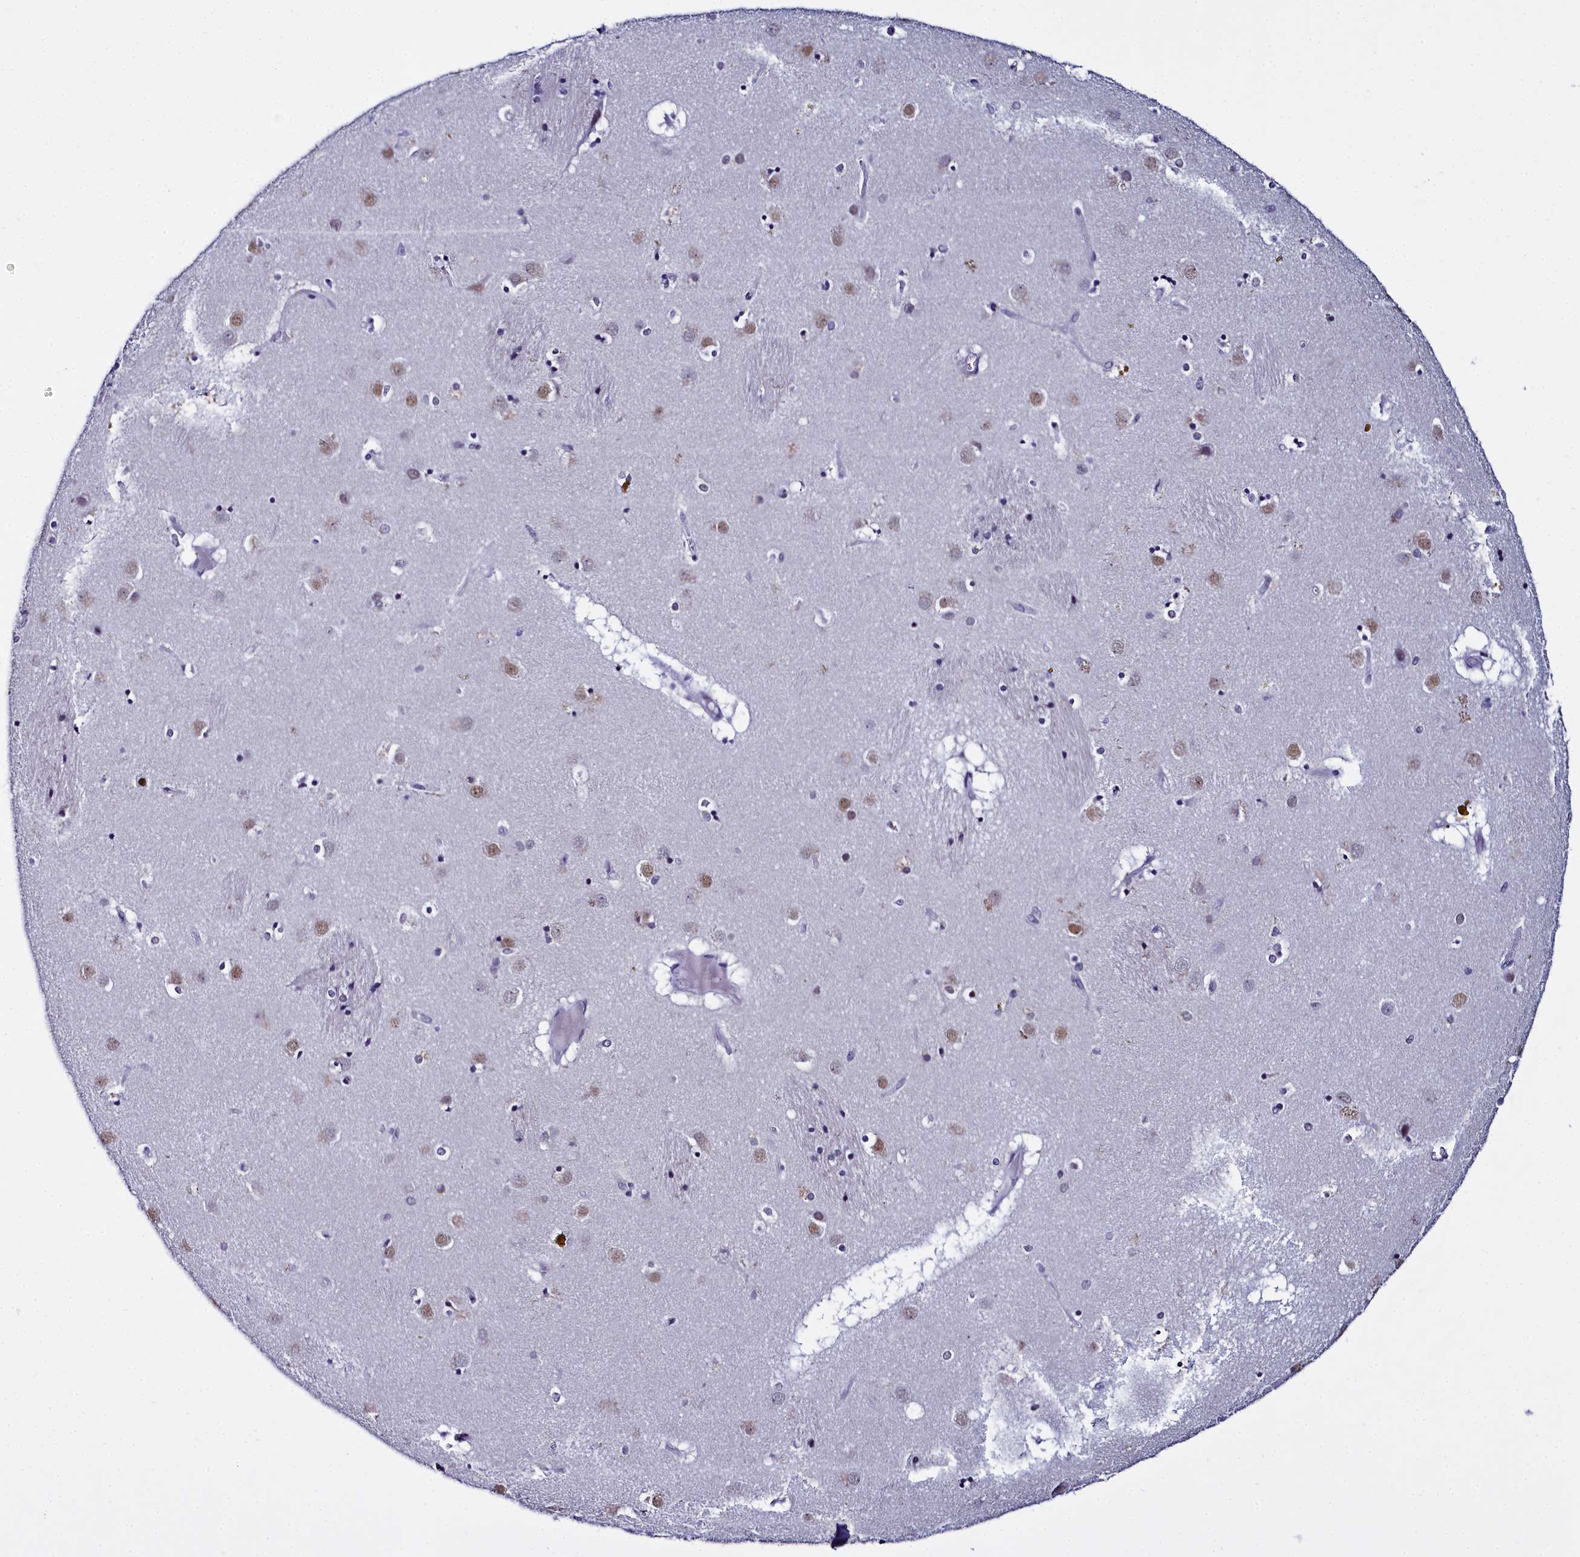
{"staining": {"intensity": "negative", "quantity": "none", "location": "none"}, "tissue": "caudate", "cell_type": "Glial cells", "image_type": "normal", "snomed": [{"axis": "morphology", "description": "Normal tissue, NOS"}, {"axis": "topography", "description": "Lateral ventricle wall"}], "caption": "There is no significant staining in glial cells of caudate. (Brightfield microscopy of DAB immunohistochemistry at high magnification).", "gene": "CCDC97", "patient": {"sex": "male", "age": 70}}